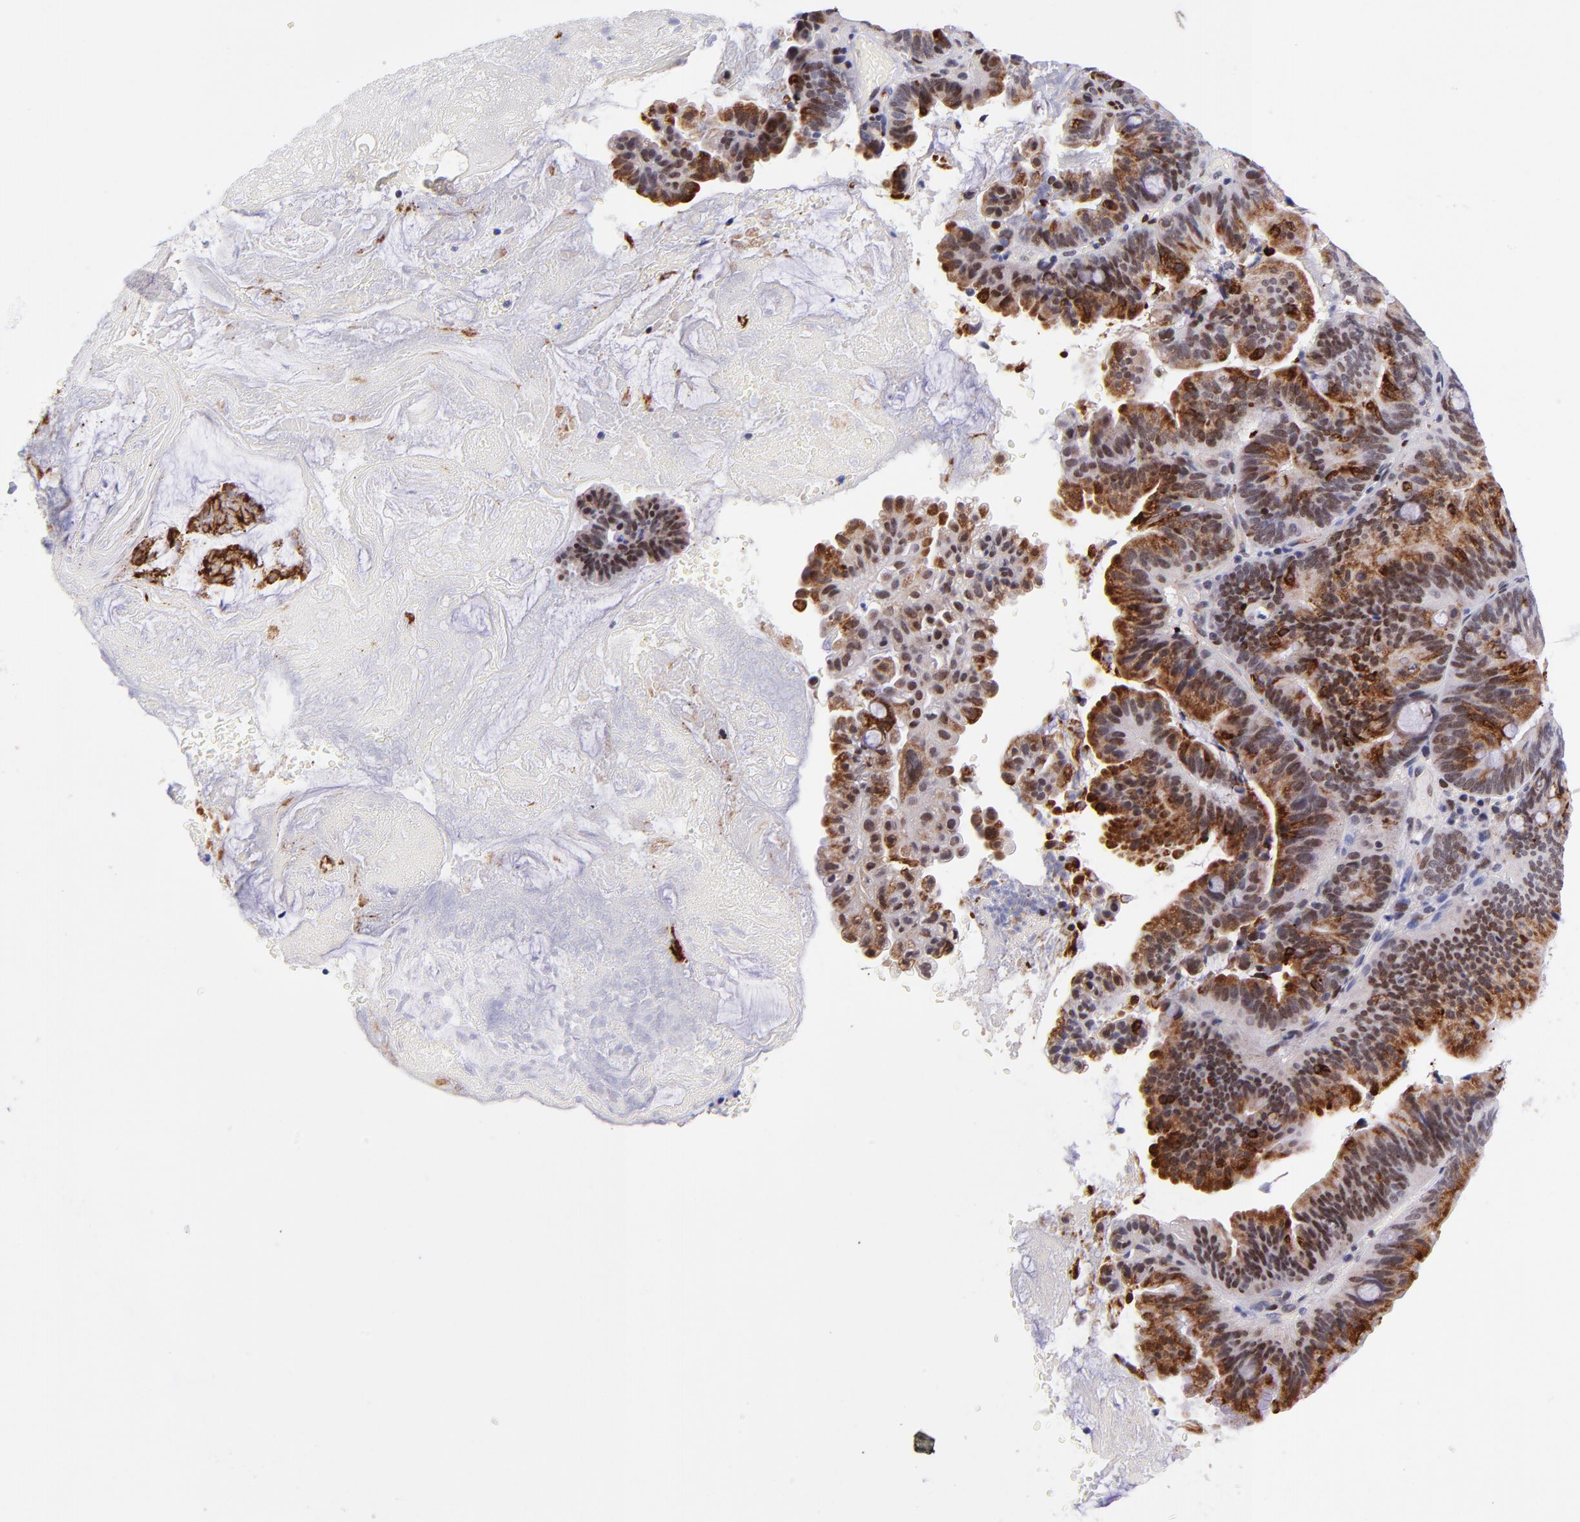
{"staining": {"intensity": "moderate", "quantity": ">75%", "location": "cytoplasmic/membranous,nuclear"}, "tissue": "pancreatic cancer", "cell_type": "Tumor cells", "image_type": "cancer", "snomed": [{"axis": "morphology", "description": "Adenocarcinoma, NOS"}, {"axis": "topography", "description": "Pancreas"}], "caption": "Adenocarcinoma (pancreatic) stained for a protein exhibits moderate cytoplasmic/membranous and nuclear positivity in tumor cells.", "gene": "SOX6", "patient": {"sex": "male", "age": 82}}